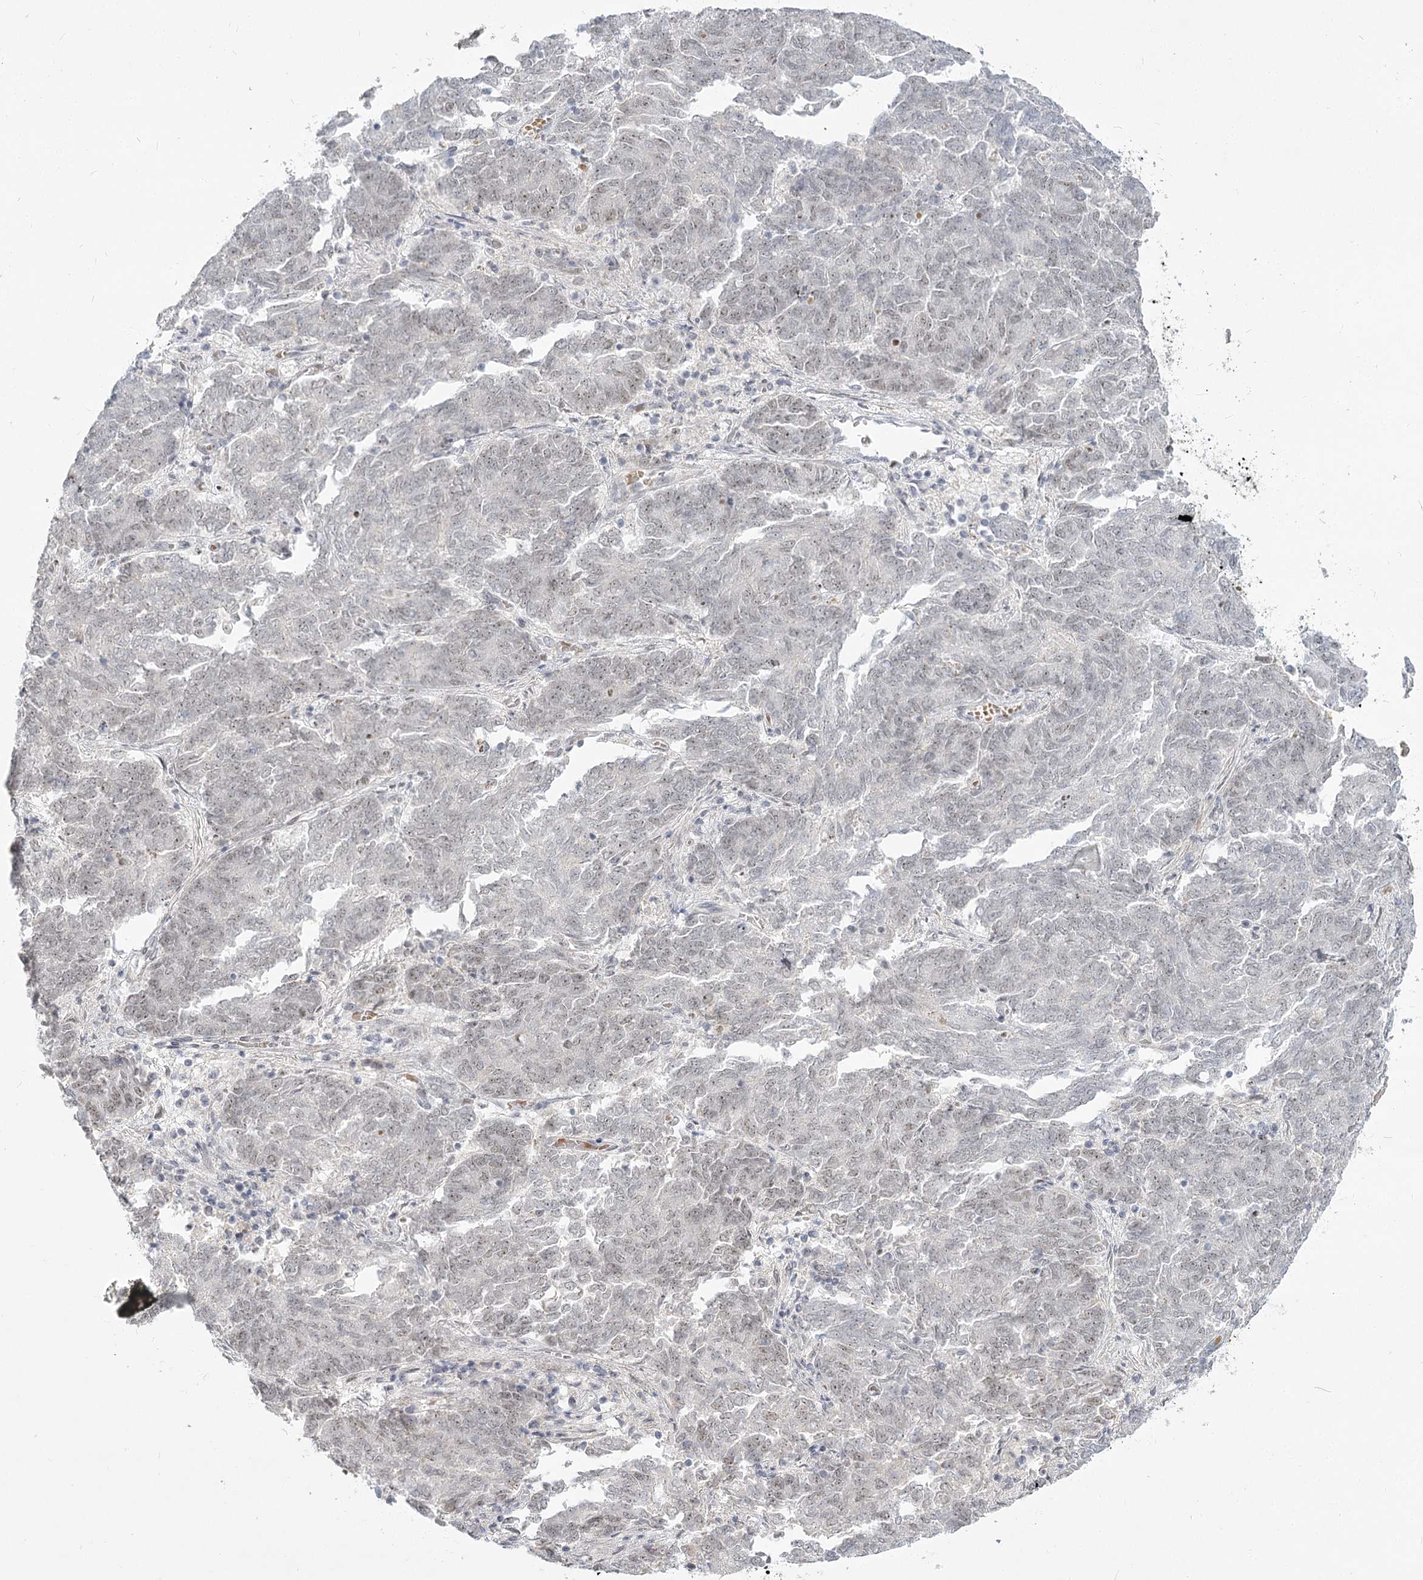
{"staining": {"intensity": "weak", "quantity": "25%-75%", "location": "nuclear"}, "tissue": "endometrial cancer", "cell_type": "Tumor cells", "image_type": "cancer", "snomed": [{"axis": "morphology", "description": "Adenocarcinoma, NOS"}, {"axis": "topography", "description": "Endometrium"}], "caption": "Protein staining of adenocarcinoma (endometrial) tissue displays weak nuclear staining in approximately 25%-75% of tumor cells. The staining was performed using DAB (3,3'-diaminobenzidine), with brown indicating positive protein expression. Nuclei are stained blue with hematoxylin.", "gene": "EXOSC7", "patient": {"sex": "female", "age": 80}}